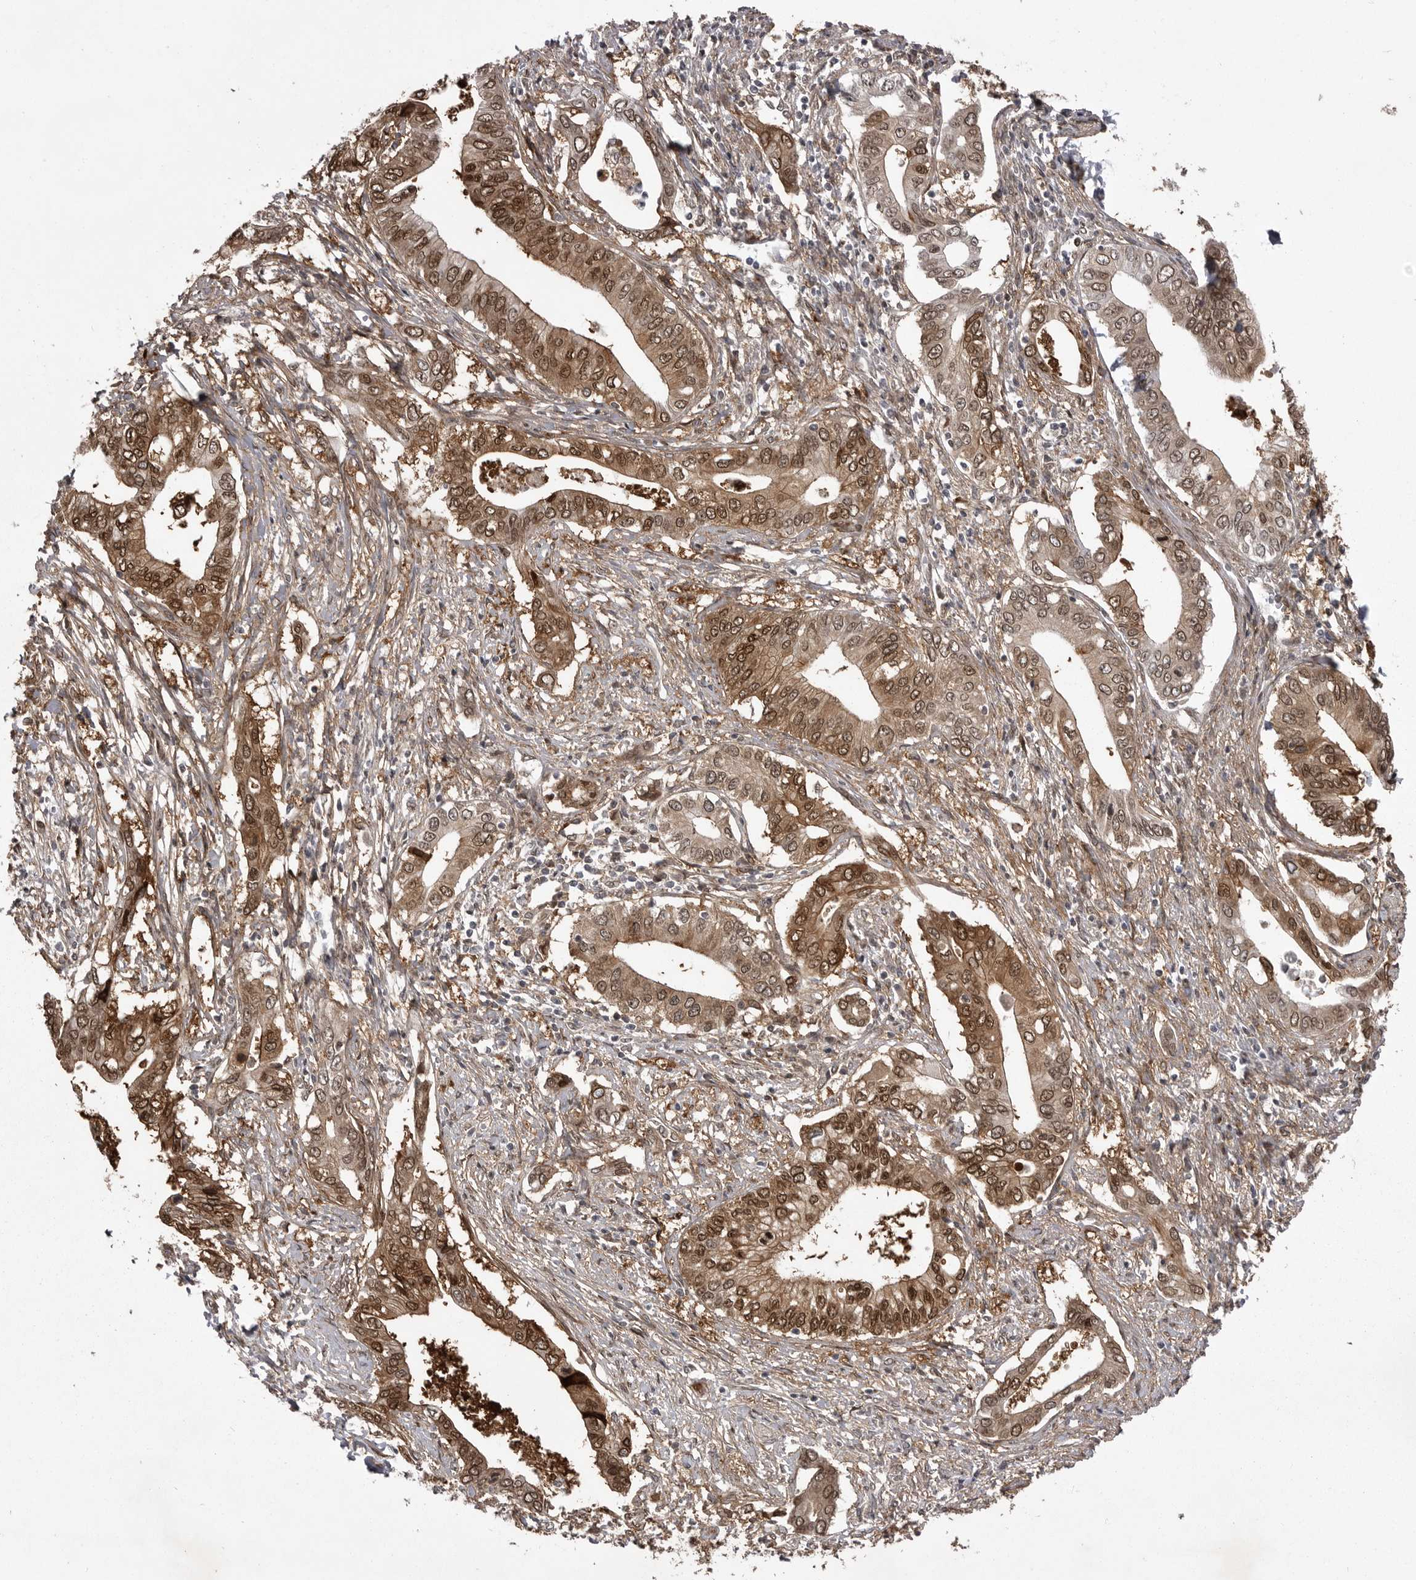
{"staining": {"intensity": "moderate", "quantity": ">75%", "location": "cytoplasmic/membranous,nuclear"}, "tissue": "pancreatic cancer", "cell_type": "Tumor cells", "image_type": "cancer", "snomed": [{"axis": "morphology", "description": "Normal tissue, NOS"}, {"axis": "morphology", "description": "Adenocarcinoma, NOS"}, {"axis": "topography", "description": "Pancreas"}, {"axis": "topography", "description": "Peripheral nerve tissue"}], "caption": "A histopathology image showing moderate cytoplasmic/membranous and nuclear positivity in about >75% of tumor cells in adenocarcinoma (pancreatic), as visualized by brown immunohistochemical staining.", "gene": "ABL1", "patient": {"sex": "male", "age": 59}}